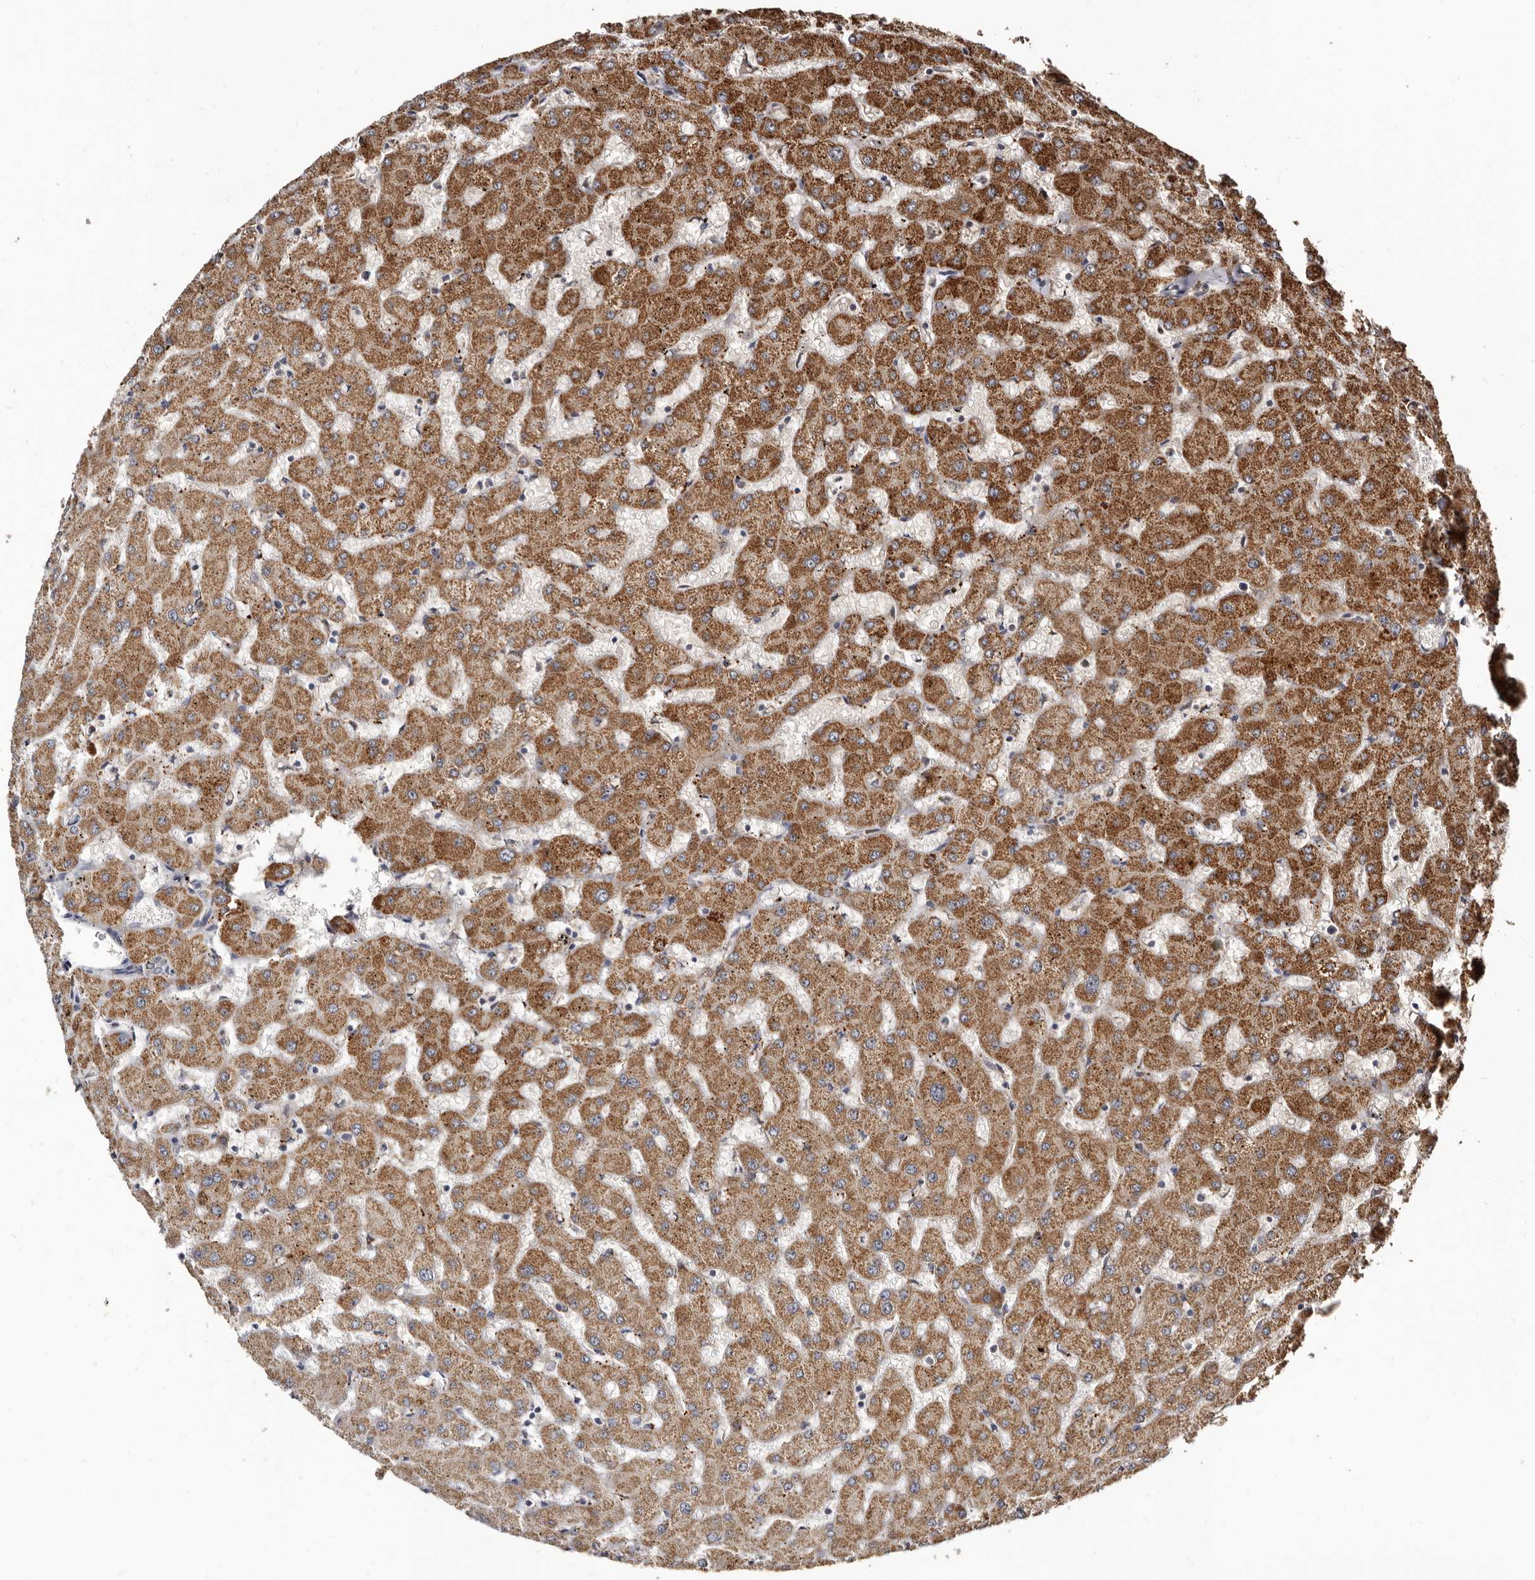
{"staining": {"intensity": "weak", "quantity": "25%-75%", "location": "cytoplasmic/membranous"}, "tissue": "liver", "cell_type": "Cholangiocytes", "image_type": "normal", "snomed": [{"axis": "morphology", "description": "Normal tissue, NOS"}, {"axis": "topography", "description": "Liver"}], "caption": "Immunohistochemical staining of unremarkable liver displays low levels of weak cytoplasmic/membranous expression in about 25%-75% of cholangiocytes. The protein is shown in brown color, while the nuclei are stained blue.", "gene": "AKAP7", "patient": {"sex": "female", "age": 63}}